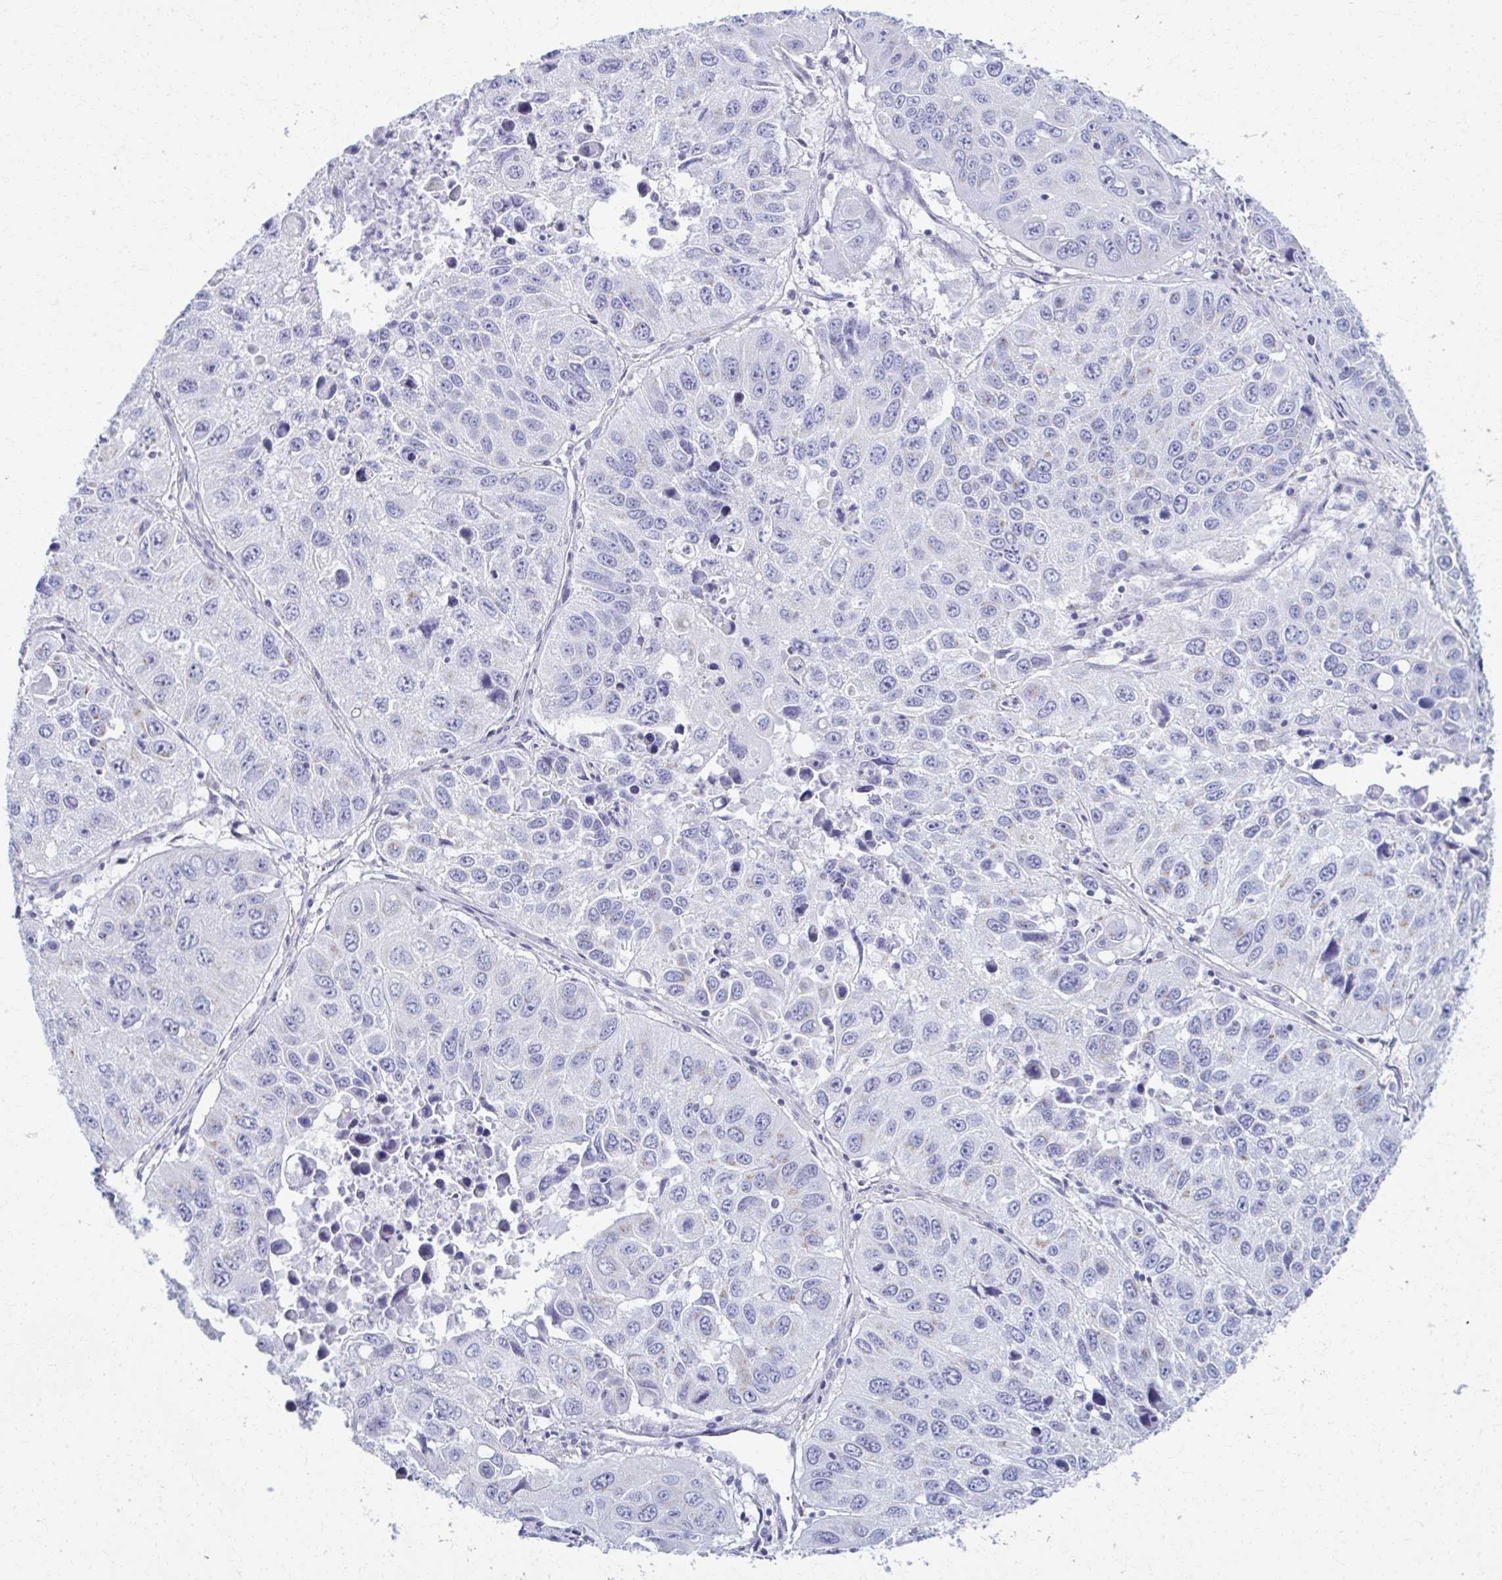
{"staining": {"intensity": "negative", "quantity": "none", "location": "none"}, "tissue": "lung cancer", "cell_type": "Tumor cells", "image_type": "cancer", "snomed": [{"axis": "morphology", "description": "Squamous cell carcinoma, NOS"}, {"axis": "topography", "description": "Lung"}], "caption": "Human lung squamous cell carcinoma stained for a protein using immunohistochemistry reveals no expression in tumor cells.", "gene": "SCLY", "patient": {"sex": "female", "age": 61}}